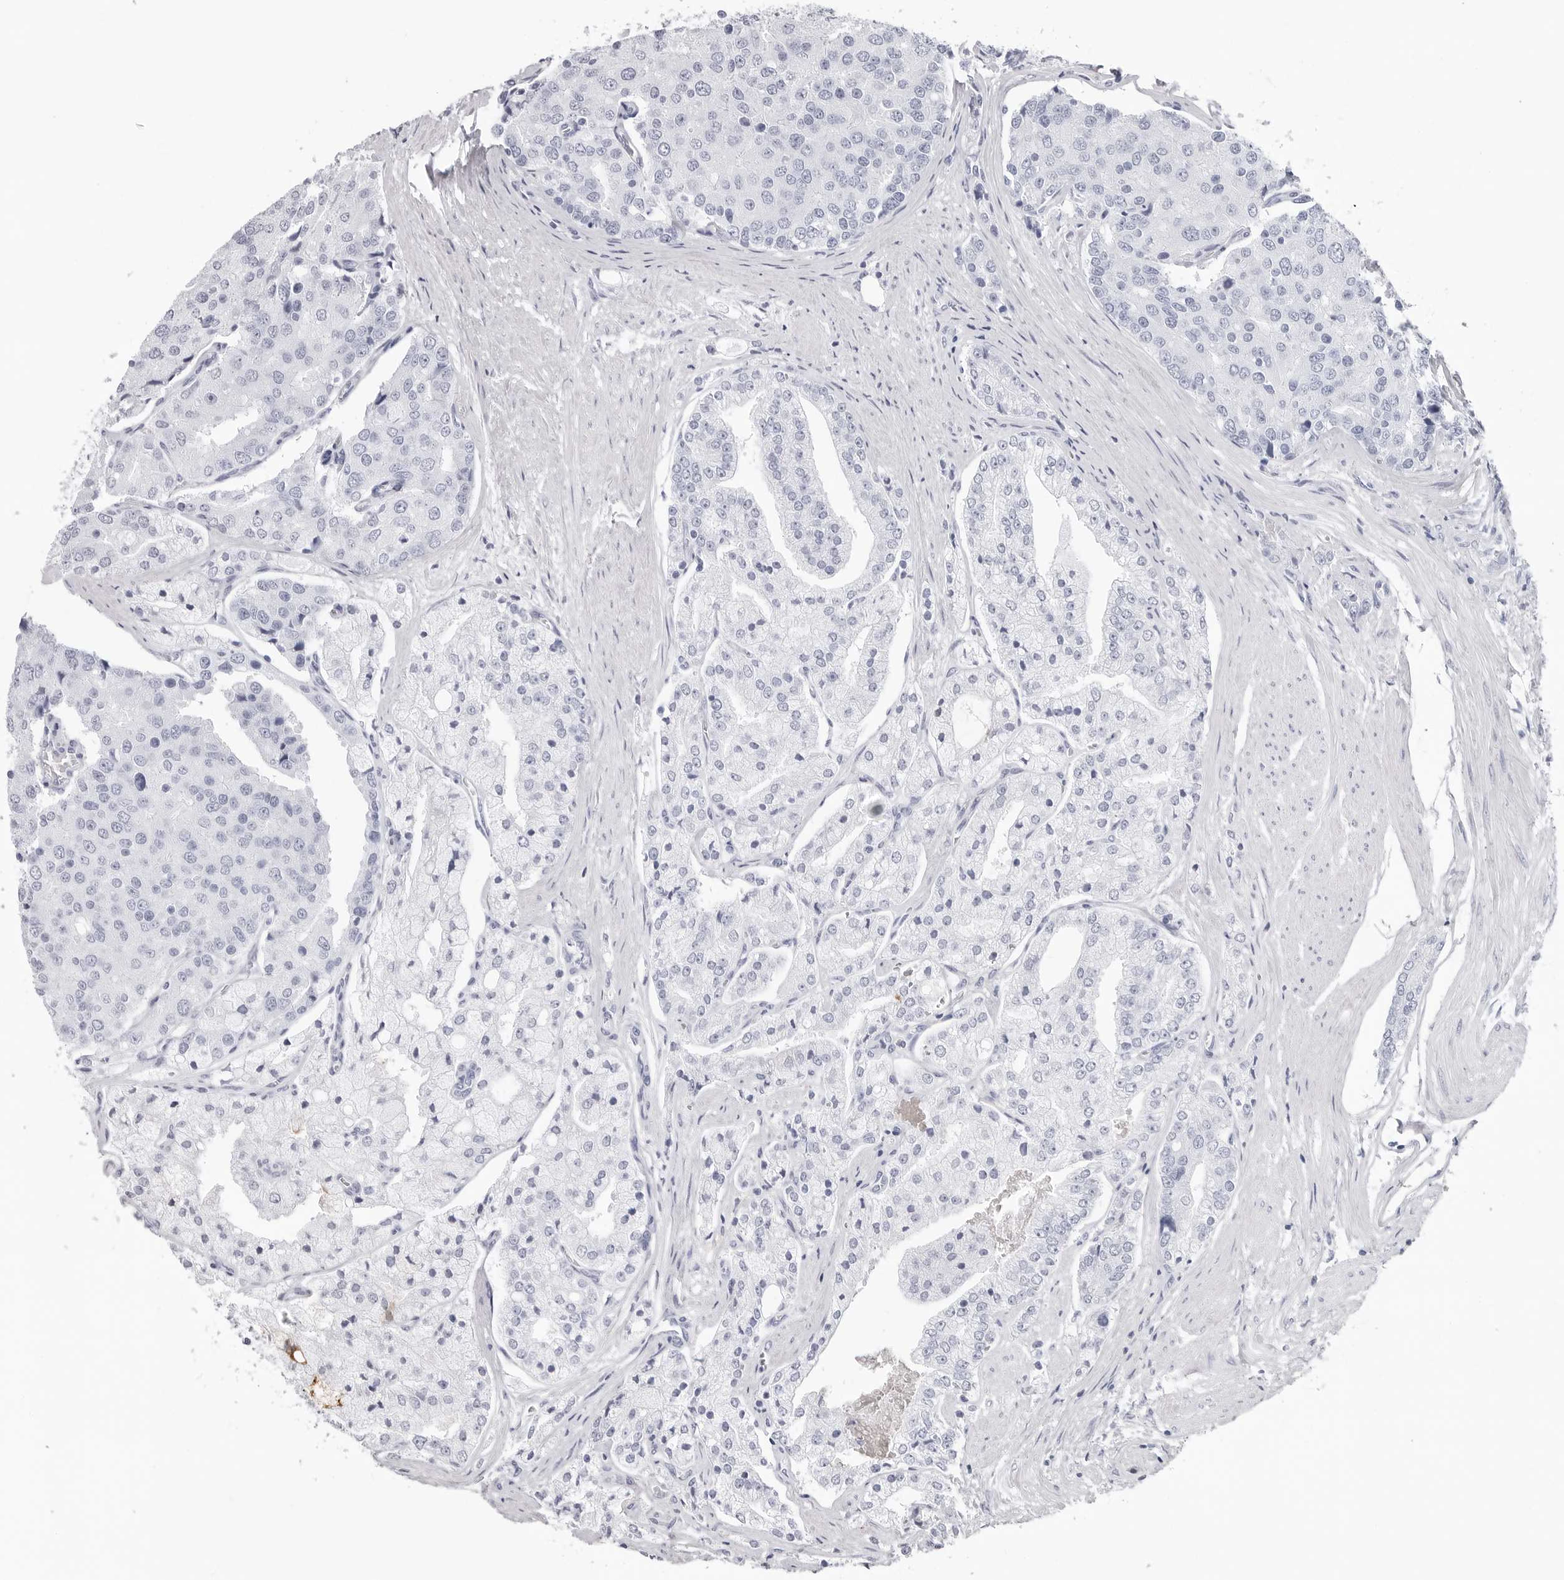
{"staining": {"intensity": "negative", "quantity": "none", "location": "none"}, "tissue": "prostate cancer", "cell_type": "Tumor cells", "image_type": "cancer", "snomed": [{"axis": "morphology", "description": "Adenocarcinoma, High grade"}, {"axis": "topography", "description": "Prostate"}], "caption": "This image is of prostate cancer stained with IHC to label a protein in brown with the nuclei are counter-stained blue. There is no positivity in tumor cells.", "gene": "CST2", "patient": {"sex": "male", "age": 50}}